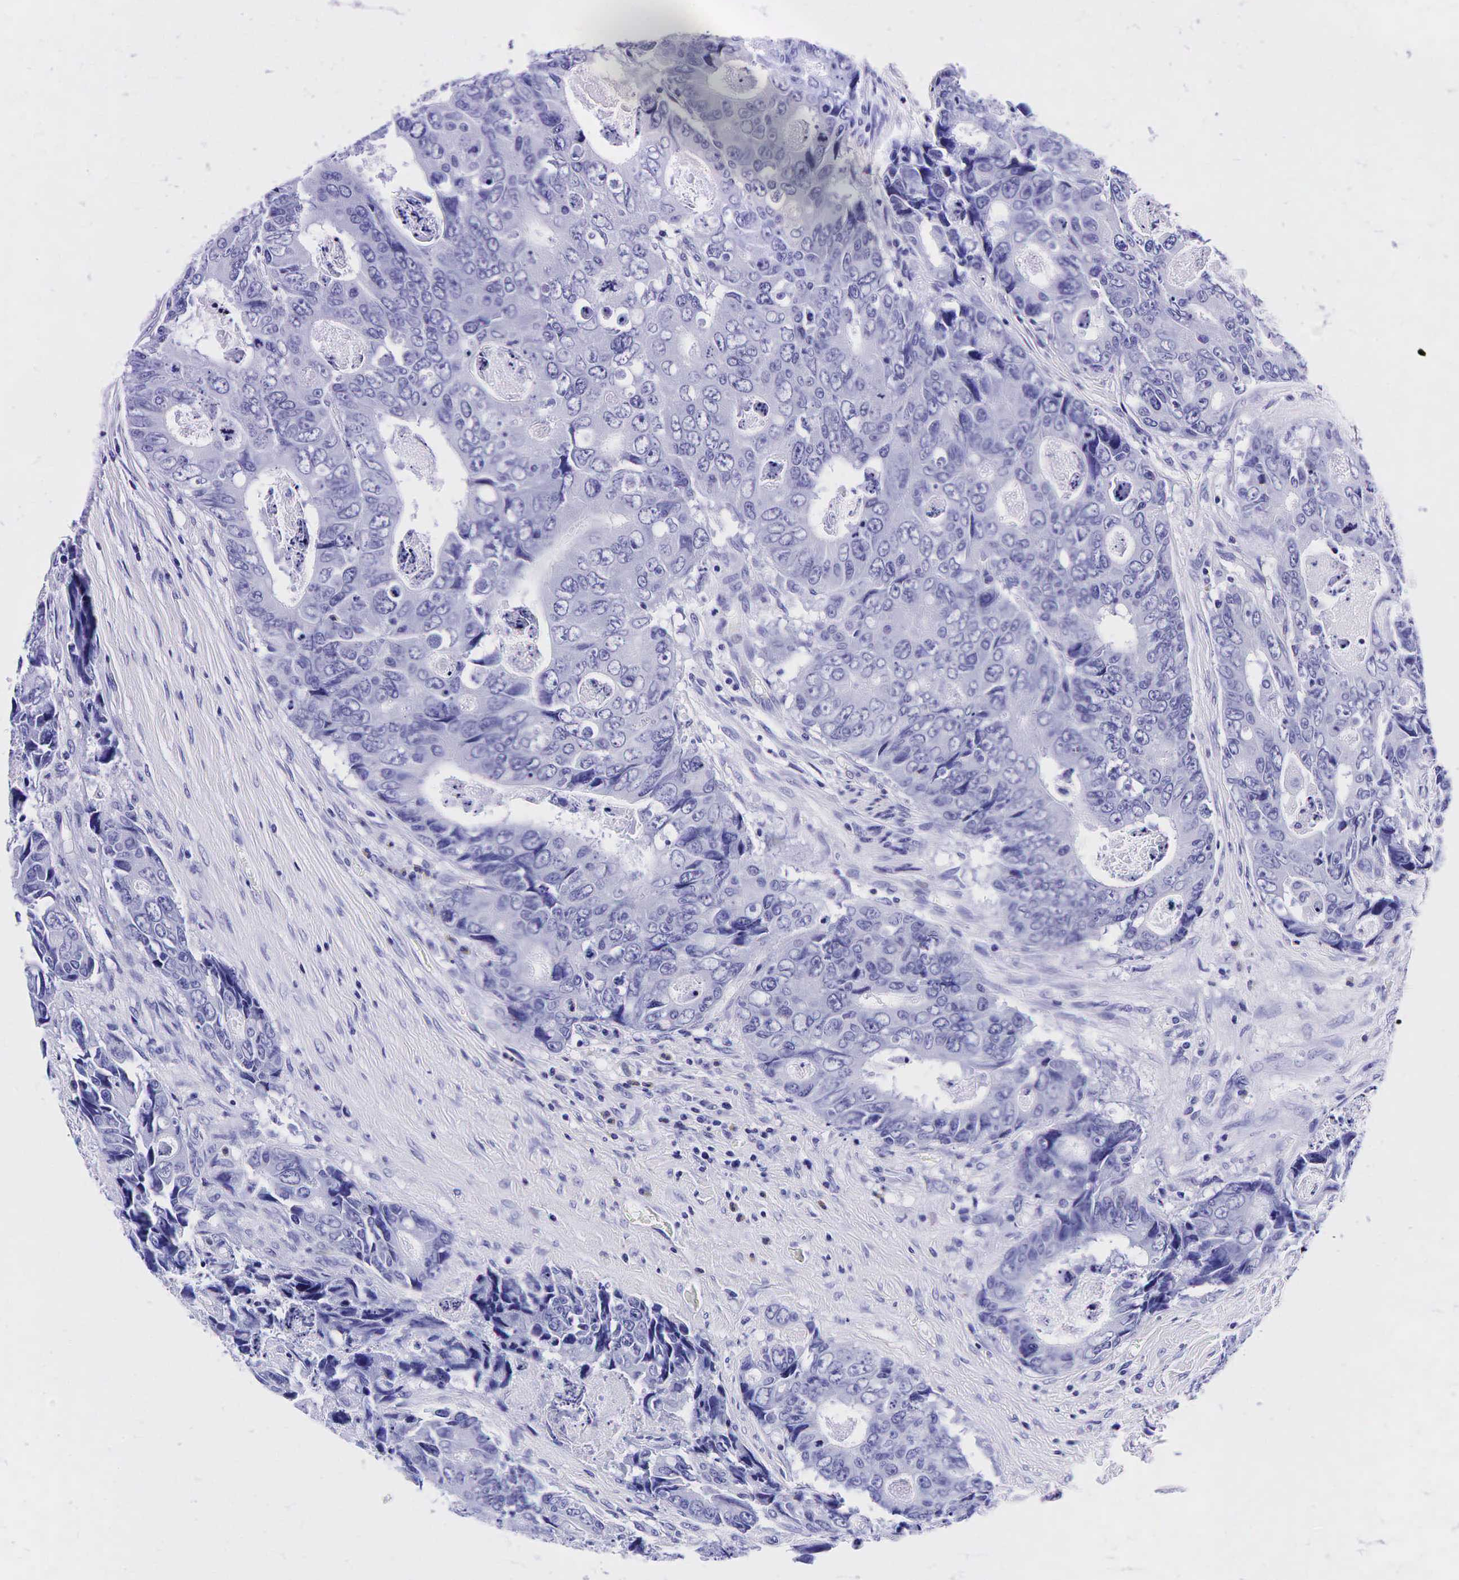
{"staining": {"intensity": "negative", "quantity": "none", "location": "none"}, "tissue": "colorectal cancer", "cell_type": "Tumor cells", "image_type": "cancer", "snomed": [{"axis": "morphology", "description": "Adenocarcinoma, NOS"}, {"axis": "topography", "description": "Rectum"}], "caption": "There is no significant positivity in tumor cells of colorectal cancer (adenocarcinoma).", "gene": "GCG", "patient": {"sex": "female", "age": 67}}